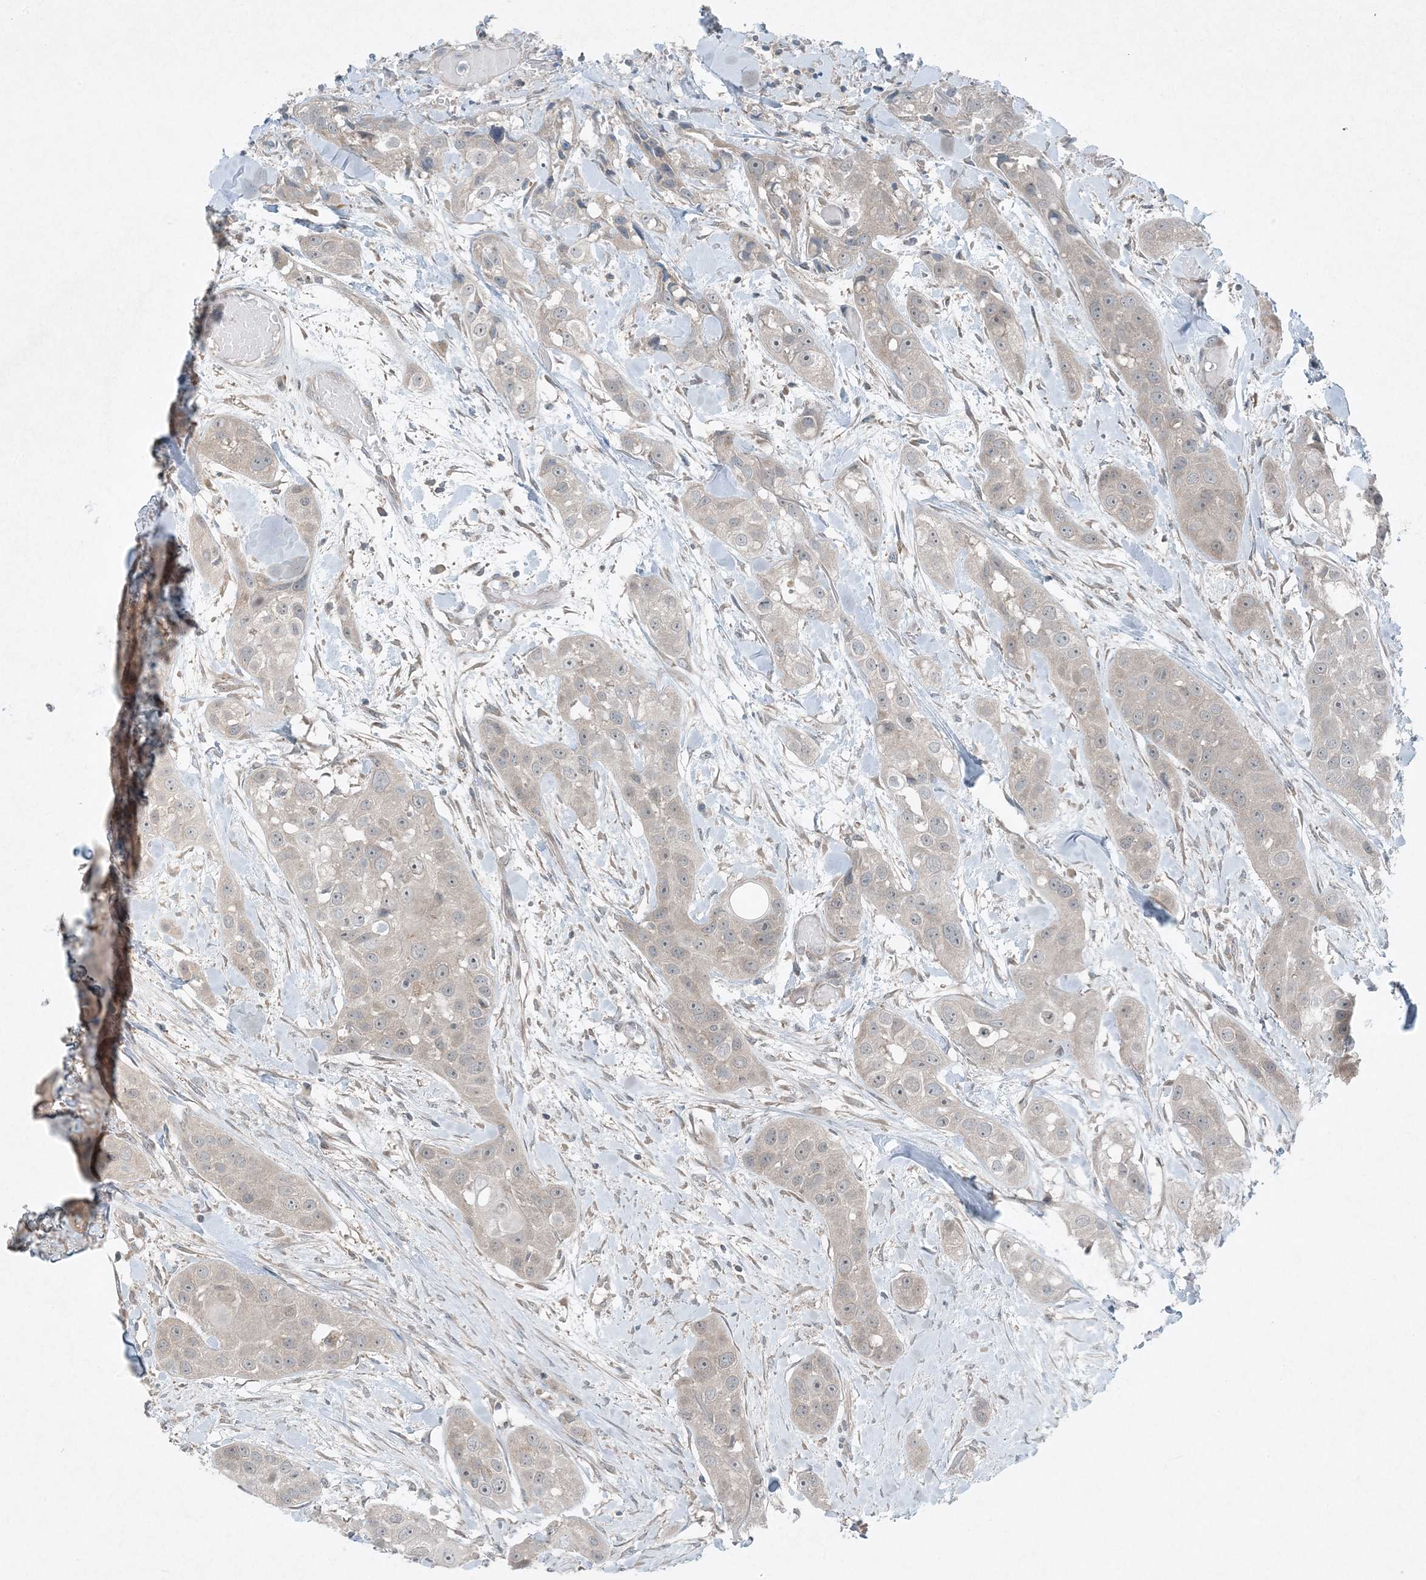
{"staining": {"intensity": "weak", "quantity": "<25%", "location": "cytoplasmic/membranous"}, "tissue": "head and neck cancer", "cell_type": "Tumor cells", "image_type": "cancer", "snomed": [{"axis": "morphology", "description": "Normal tissue, NOS"}, {"axis": "morphology", "description": "Squamous cell carcinoma, NOS"}, {"axis": "topography", "description": "Skeletal muscle"}, {"axis": "topography", "description": "Head-Neck"}], "caption": "Photomicrograph shows no significant protein staining in tumor cells of head and neck cancer (squamous cell carcinoma). (IHC, brightfield microscopy, high magnification).", "gene": "MITD1", "patient": {"sex": "male", "age": 51}}